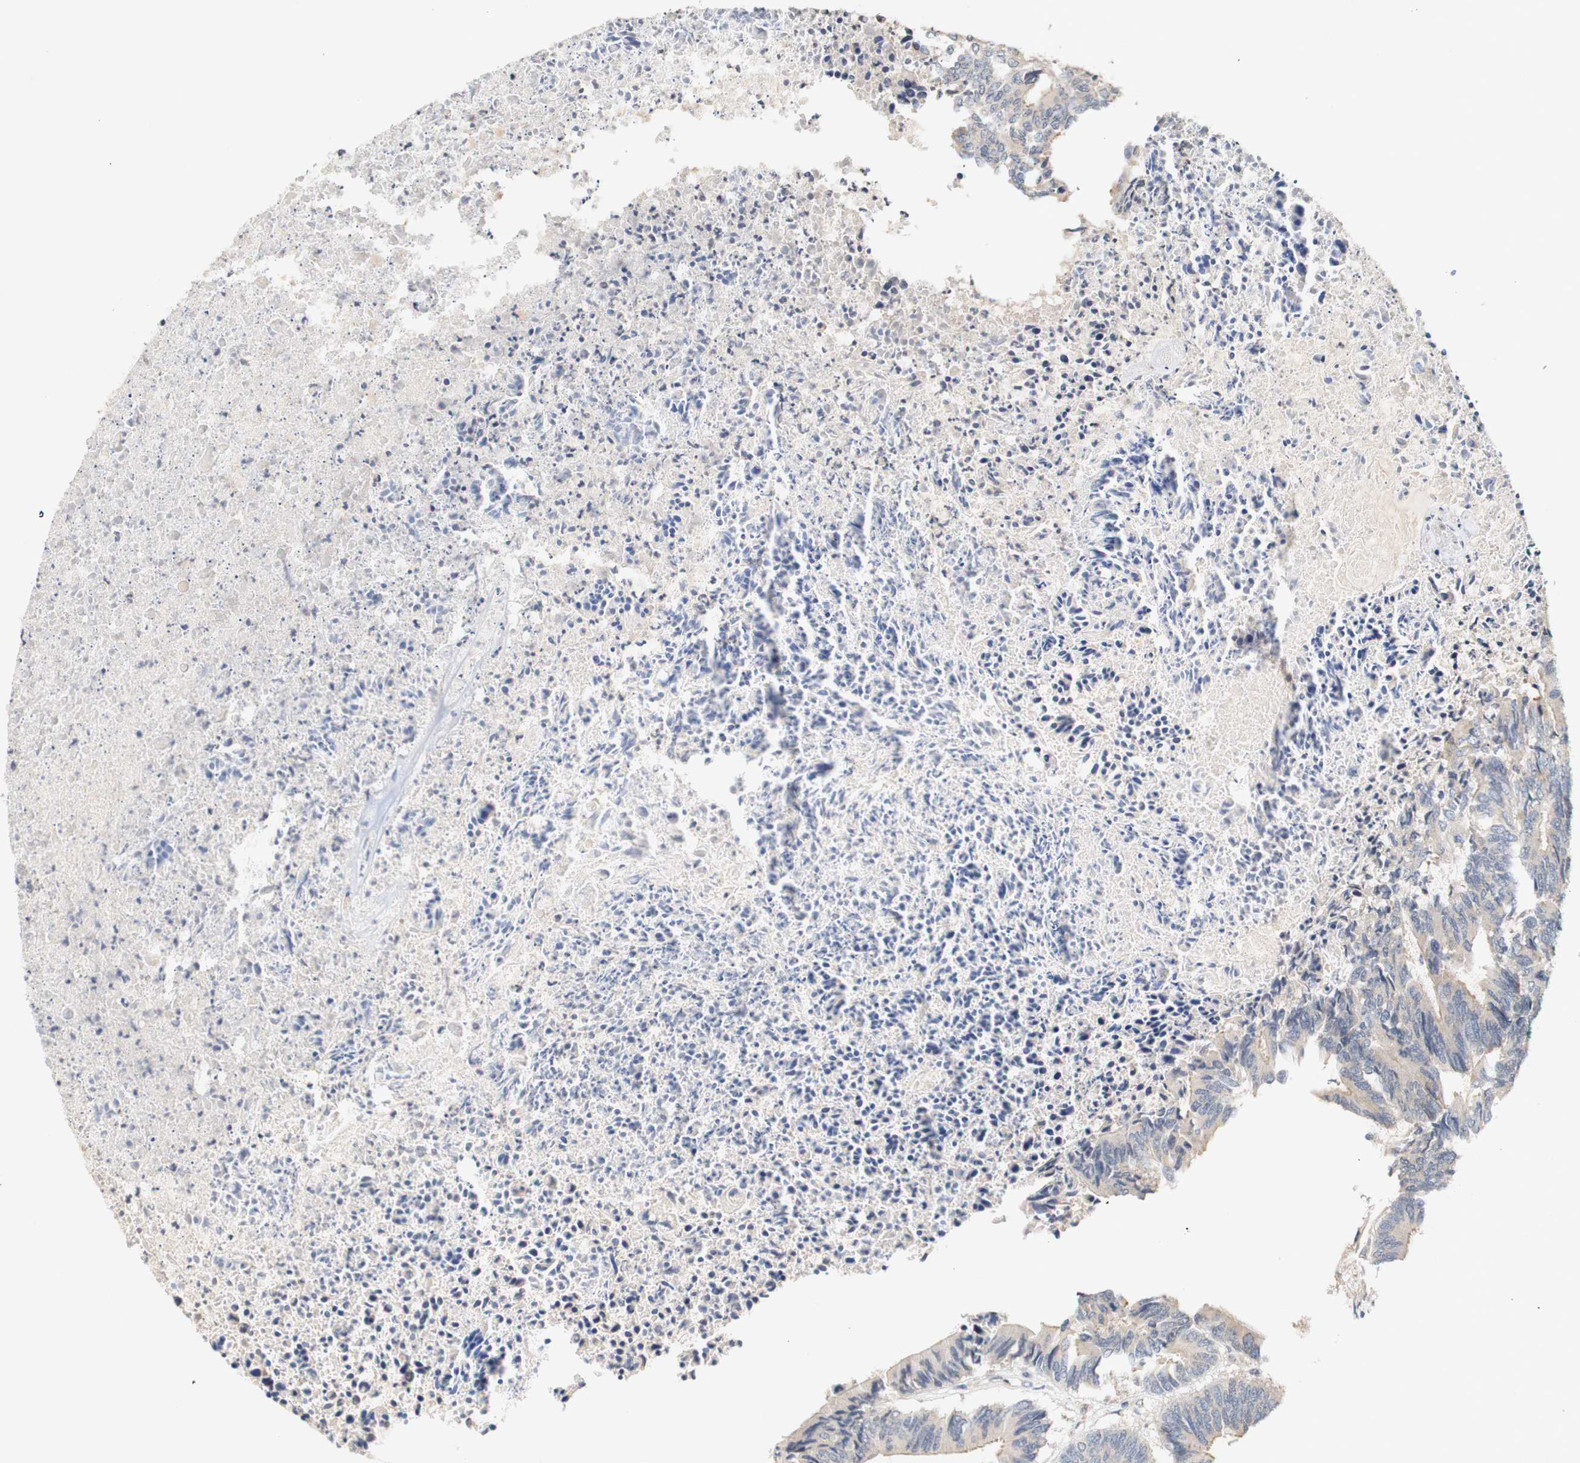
{"staining": {"intensity": "weak", "quantity": ">75%", "location": "cytoplasmic/membranous"}, "tissue": "colorectal cancer", "cell_type": "Tumor cells", "image_type": "cancer", "snomed": [{"axis": "morphology", "description": "Adenocarcinoma, NOS"}, {"axis": "topography", "description": "Rectum"}], "caption": "A histopathology image of adenocarcinoma (colorectal) stained for a protein reveals weak cytoplasmic/membranous brown staining in tumor cells.", "gene": "PIN1", "patient": {"sex": "male", "age": 63}}